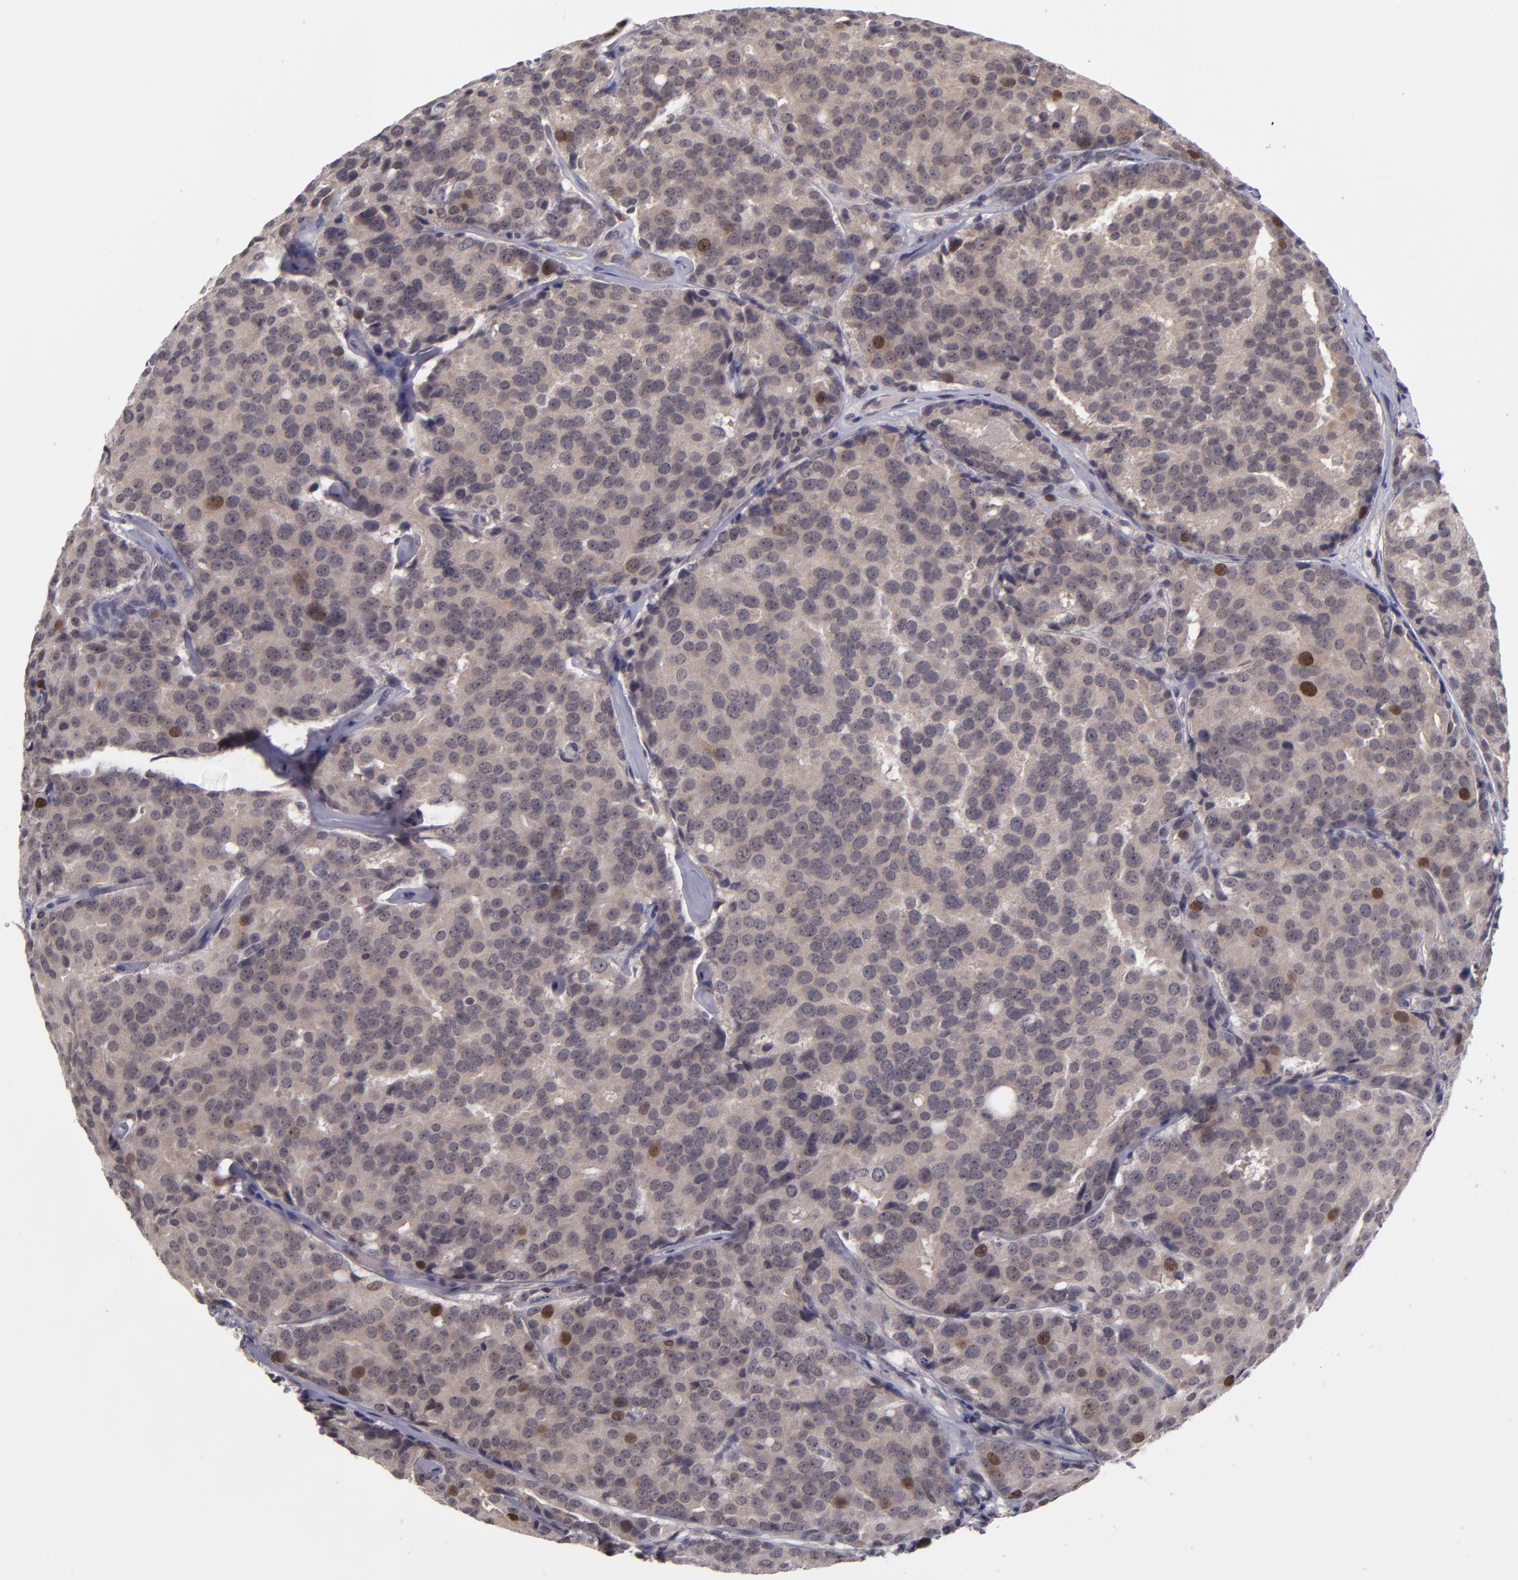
{"staining": {"intensity": "strong", "quantity": "<25%", "location": "cytoplasmic/membranous,nuclear"}, "tissue": "prostate cancer", "cell_type": "Tumor cells", "image_type": "cancer", "snomed": [{"axis": "morphology", "description": "Adenocarcinoma, High grade"}, {"axis": "topography", "description": "Prostate"}], "caption": "High-power microscopy captured an immunohistochemistry photomicrograph of prostate cancer, revealing strong cytoplasmic/membranous and nuclear staining in approximately <25% of tumor cells.", "gene": "CDC7", "patient": {"sex": "male", "age": 64}}